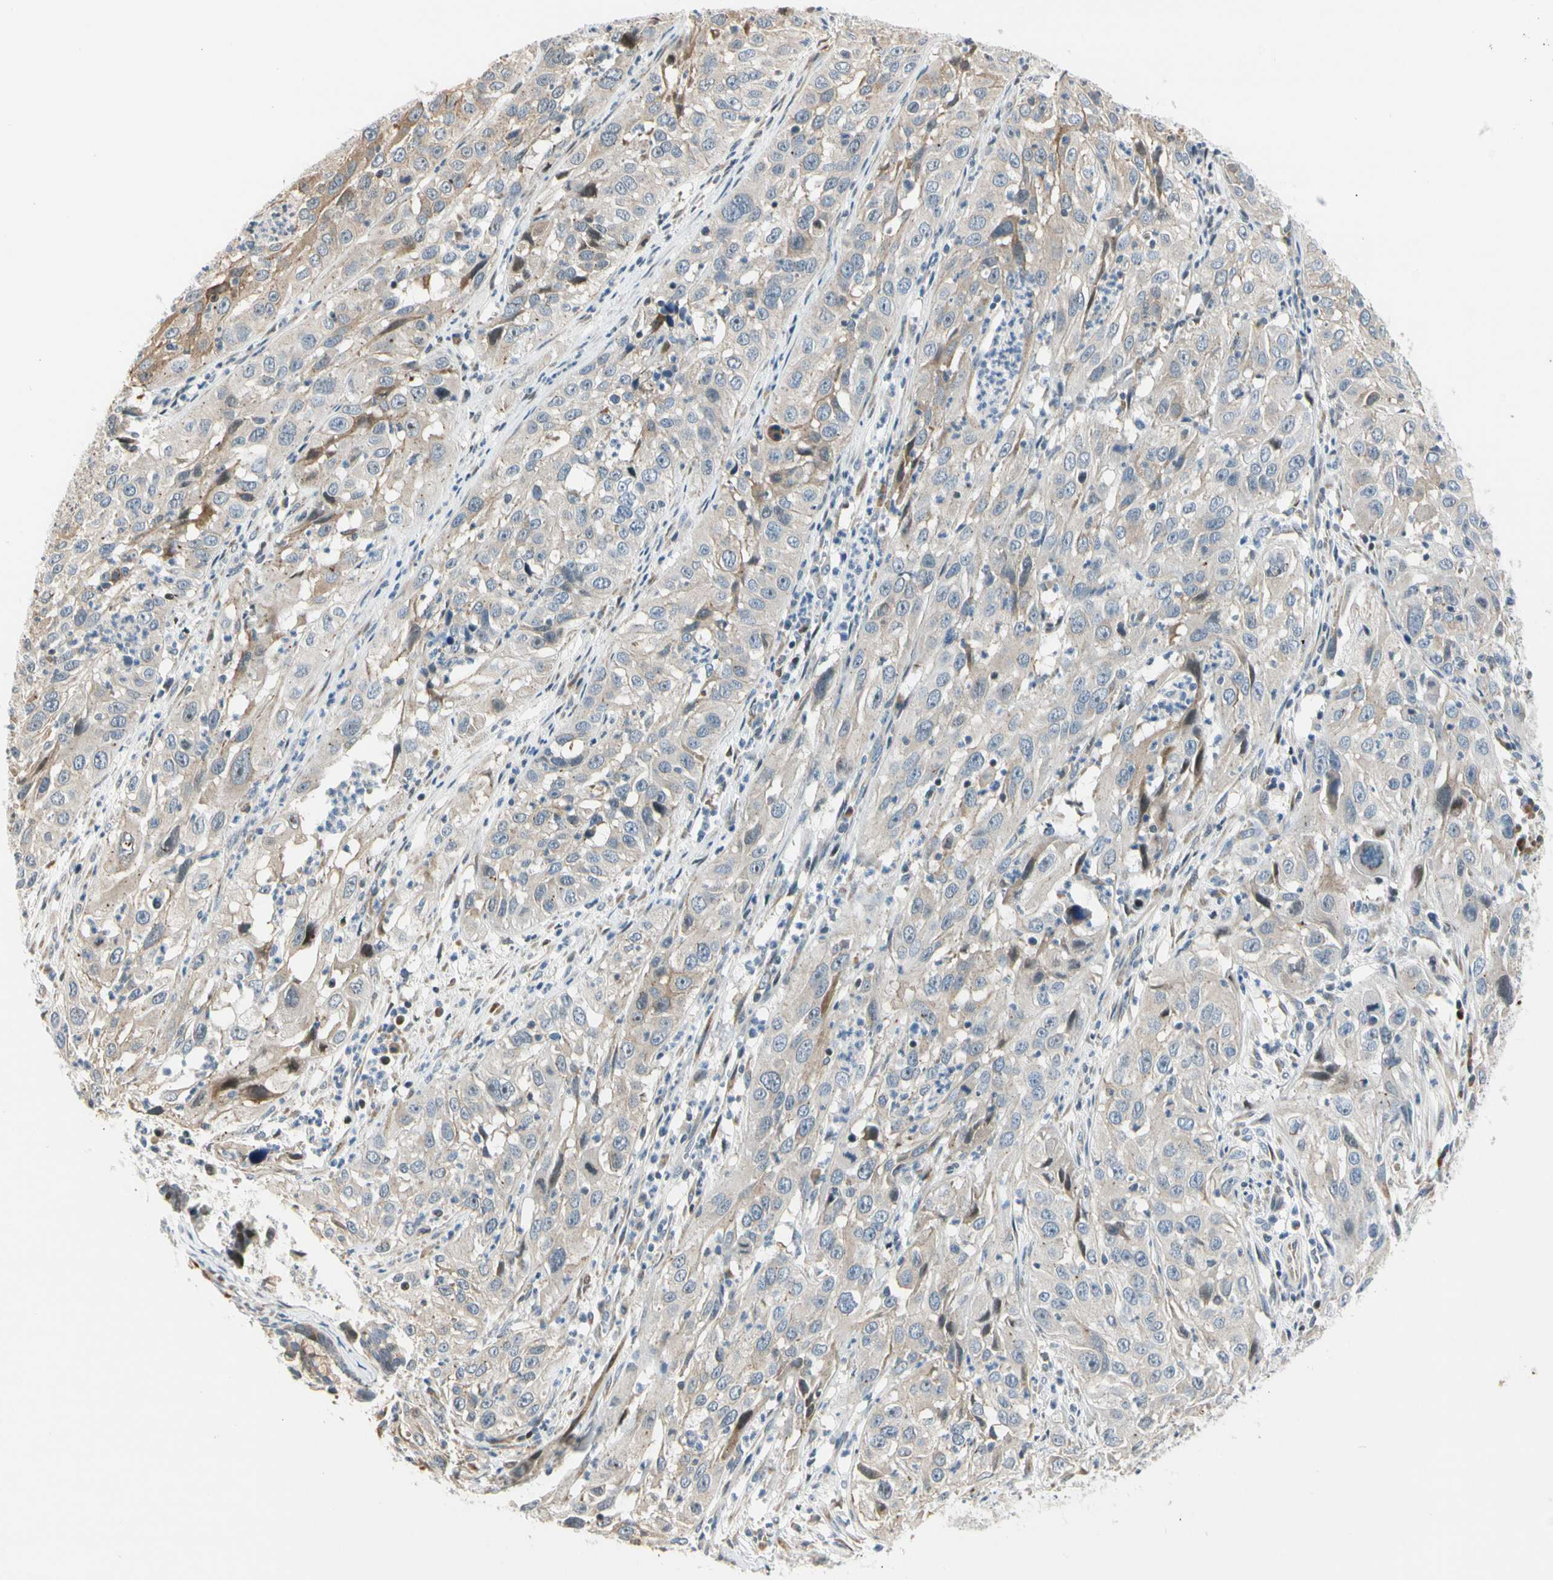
{"staining": {"intensity": "weak", "quantity": "<25%", "location": "cytoplasmic/membranous"}, "tissue": "cervical cancer", "cell_type": "Tumor cells", "image_type": "cancer", "snomed": [{"axis": "morphology", "description": "Squamous cell carcinoma, NOS"}, {"axis": "topography", "description": "Cervix"}], "caption": "Immunohistochemistry photomicrograph of human cervical cancer (squamous cell carcinoma) stained for a protein (brown), which reveals no staining in tumor cells.", "gene": "NPDC1", "patient": {"sex": "female", "age": 32}}